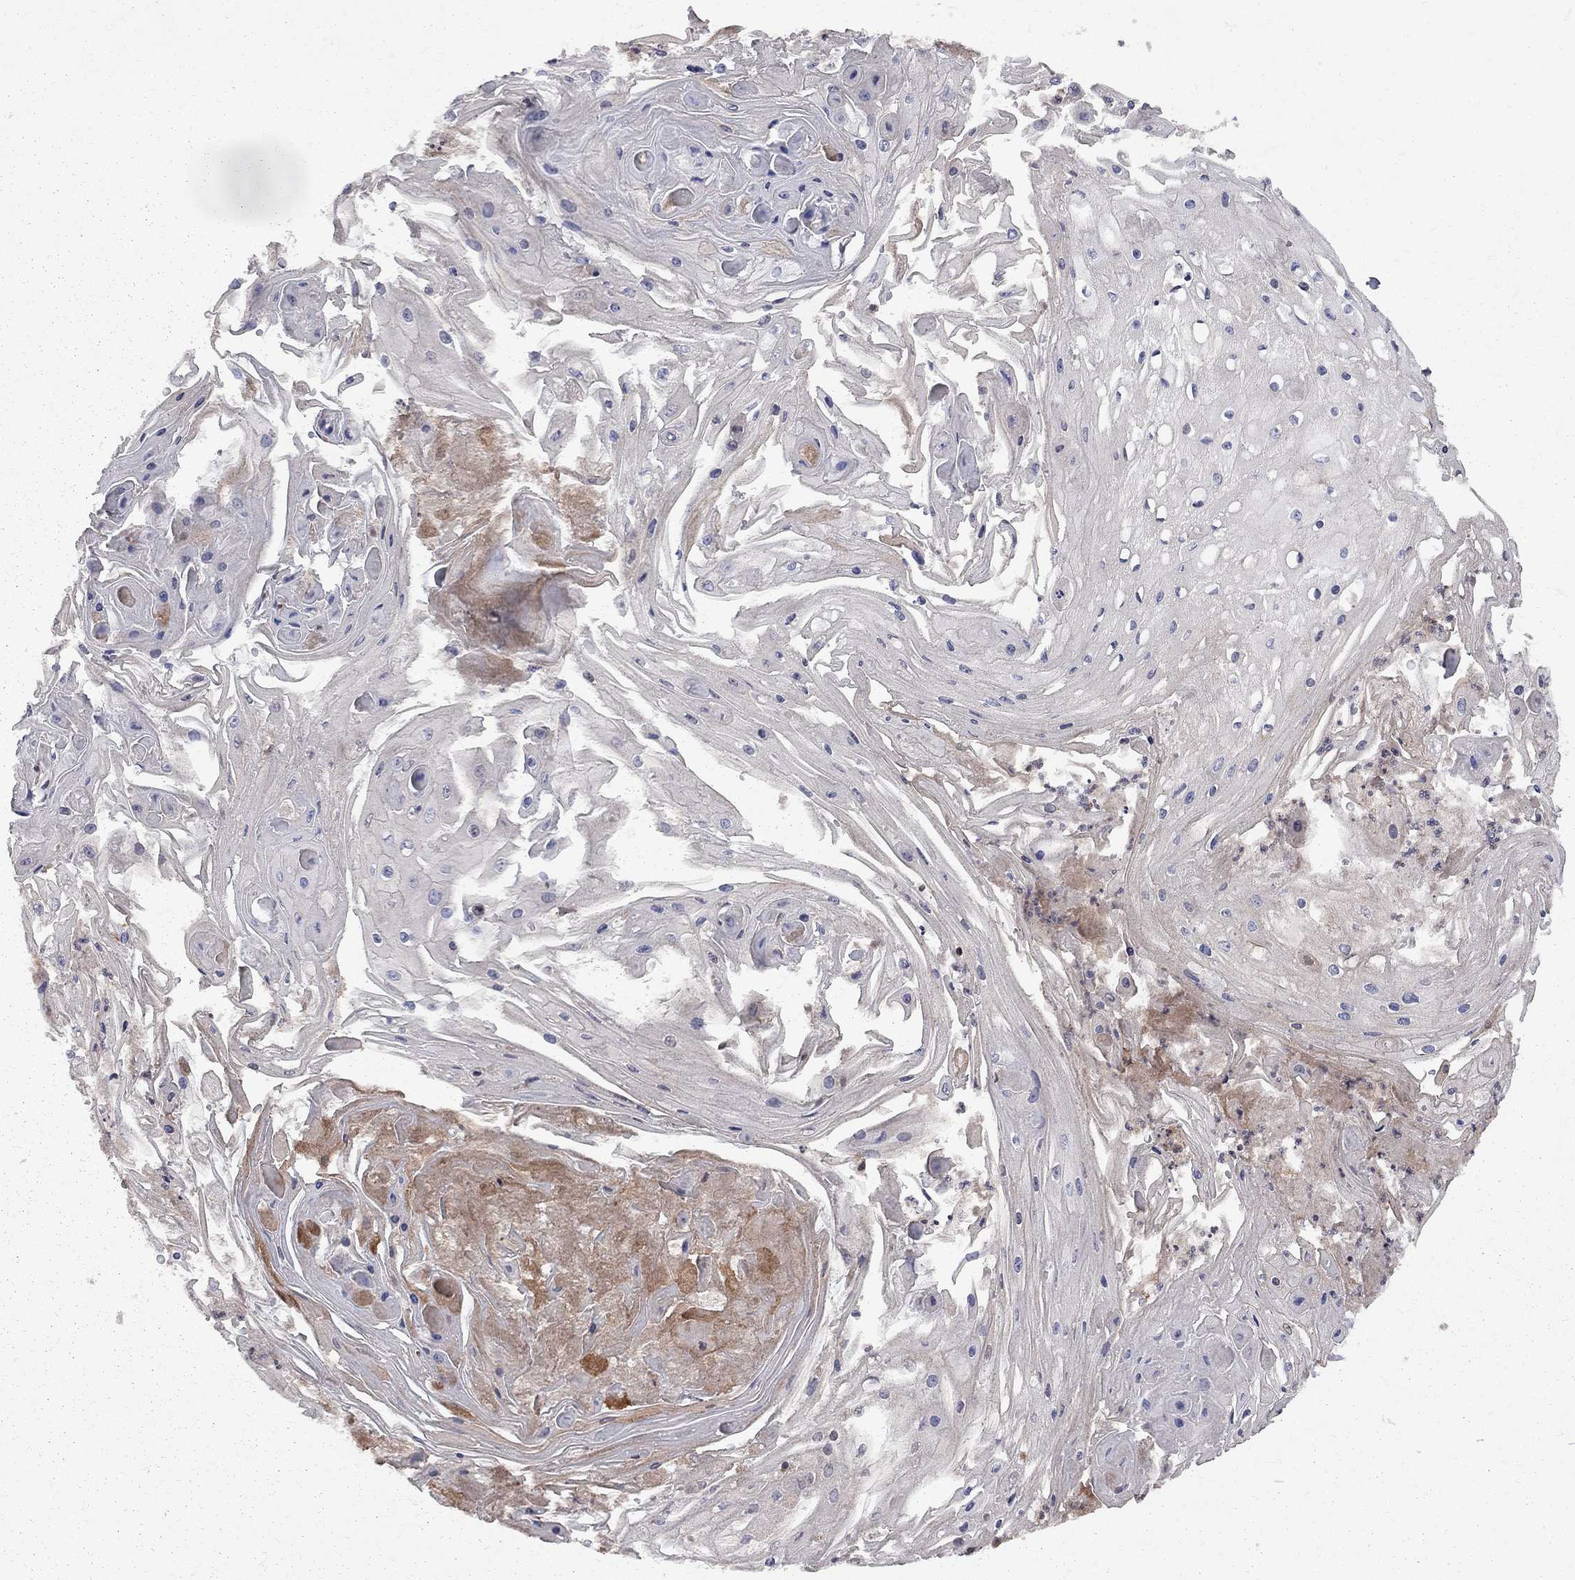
{"staining": {"intensity": "negative", "quantity": "none", "location": "none"}, "tissue": "skin cancer", "cell_type": "Tumor cells", "image_type": "cancer", "snomed": [{"axis": "morphology", "description": "Squamous cell carcinoma, NOS"}, {"axis": "topography", "description": "Skin"}], "caption": "Tumor cells are negative for protein expression in human skin squamous cell carcinoma. (Brightfield microscopy of DAB IHC at high magnification).", "gene": "RASEF", "patient": {"sex": "male", "age": 70}}